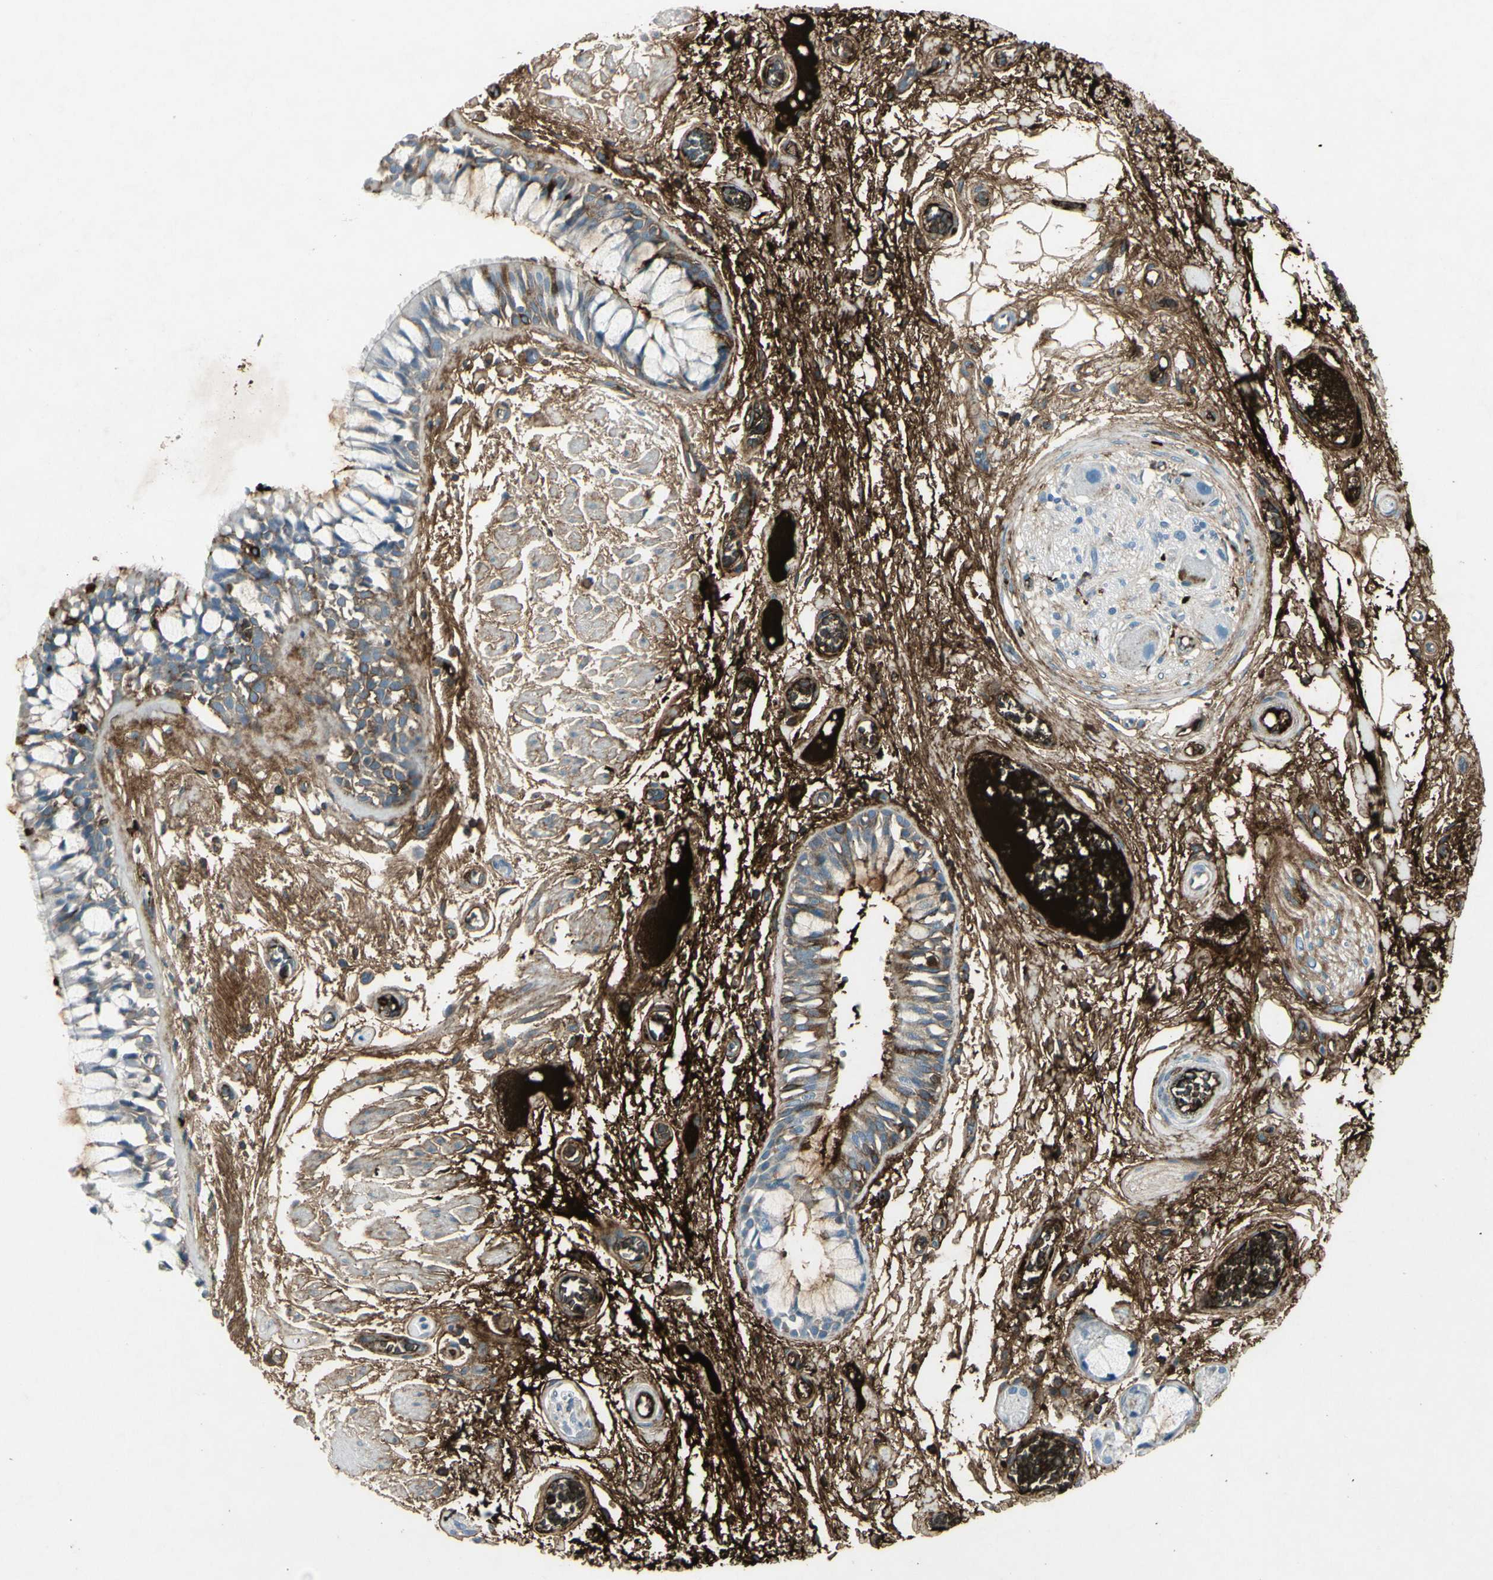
{"staining": {"intensity": "strong", "quantity": "<25%", "location": "cytoplasmic/membranous"}, "tissue": "bronchus", "cell_type": "Respiratory epithelial cells", "image_type": "normal", "snomed": [{"axis": "morphology", "description": "Normal tissue, NOS"}, {"axis": "topography", "description": "Bronchus"}], "caption": "Strong cytoplasmic/membranous positivity is seen in approximately <25% of respiratory epithelial cells in unremarkable bronchus. The staining is performed using DAB (3,3'-diaminobenzidine) brown chromogen to label protein expression. The nuclei are counter-stained blue using hematoxylin.", "gene": "IGHM", "patient": {"sex": "male", "age": 66}}